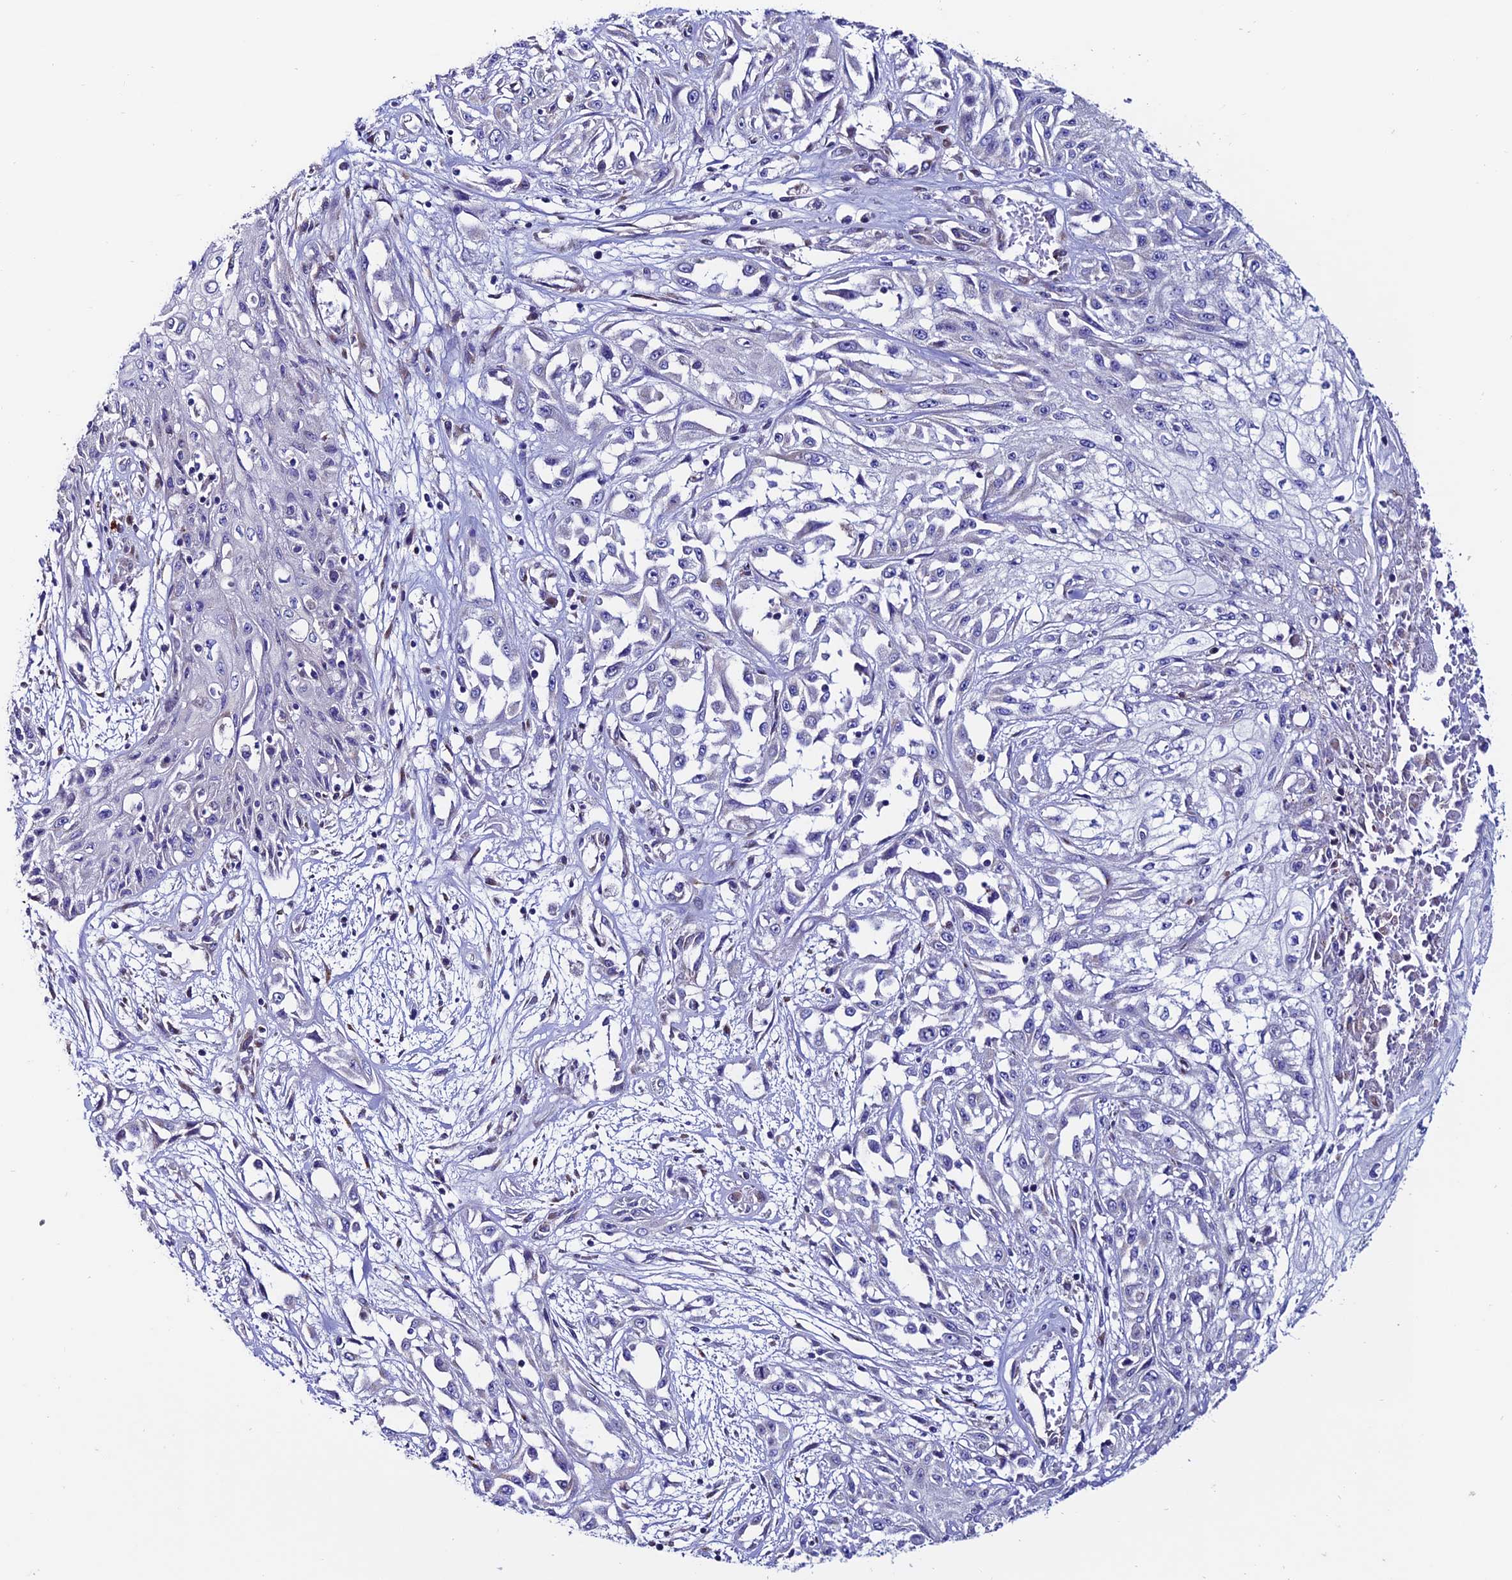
{"staining": {"intensity": "negative", "quantity": "none", "location": "none"}, "tissue": "skin cancer", "cell_type": "Tumor cells", "image_type": "cancer", "snomed": [{"axis": "morphology", "description": "Squamous cell carcinoma, NOS"}, {"axis": "morphology", "description": "Squamous cell carcinoma, metastatic, NOS"}, {"axis": "topography", "description": "Skin"}, {"axis": "topography", "description": "Lymph node"}], "caption": "Tumor cells are negative for protein expression in human skin cancer.", "gene": "OR51Q1", "patient": {"sex": "male", "age": 75}}